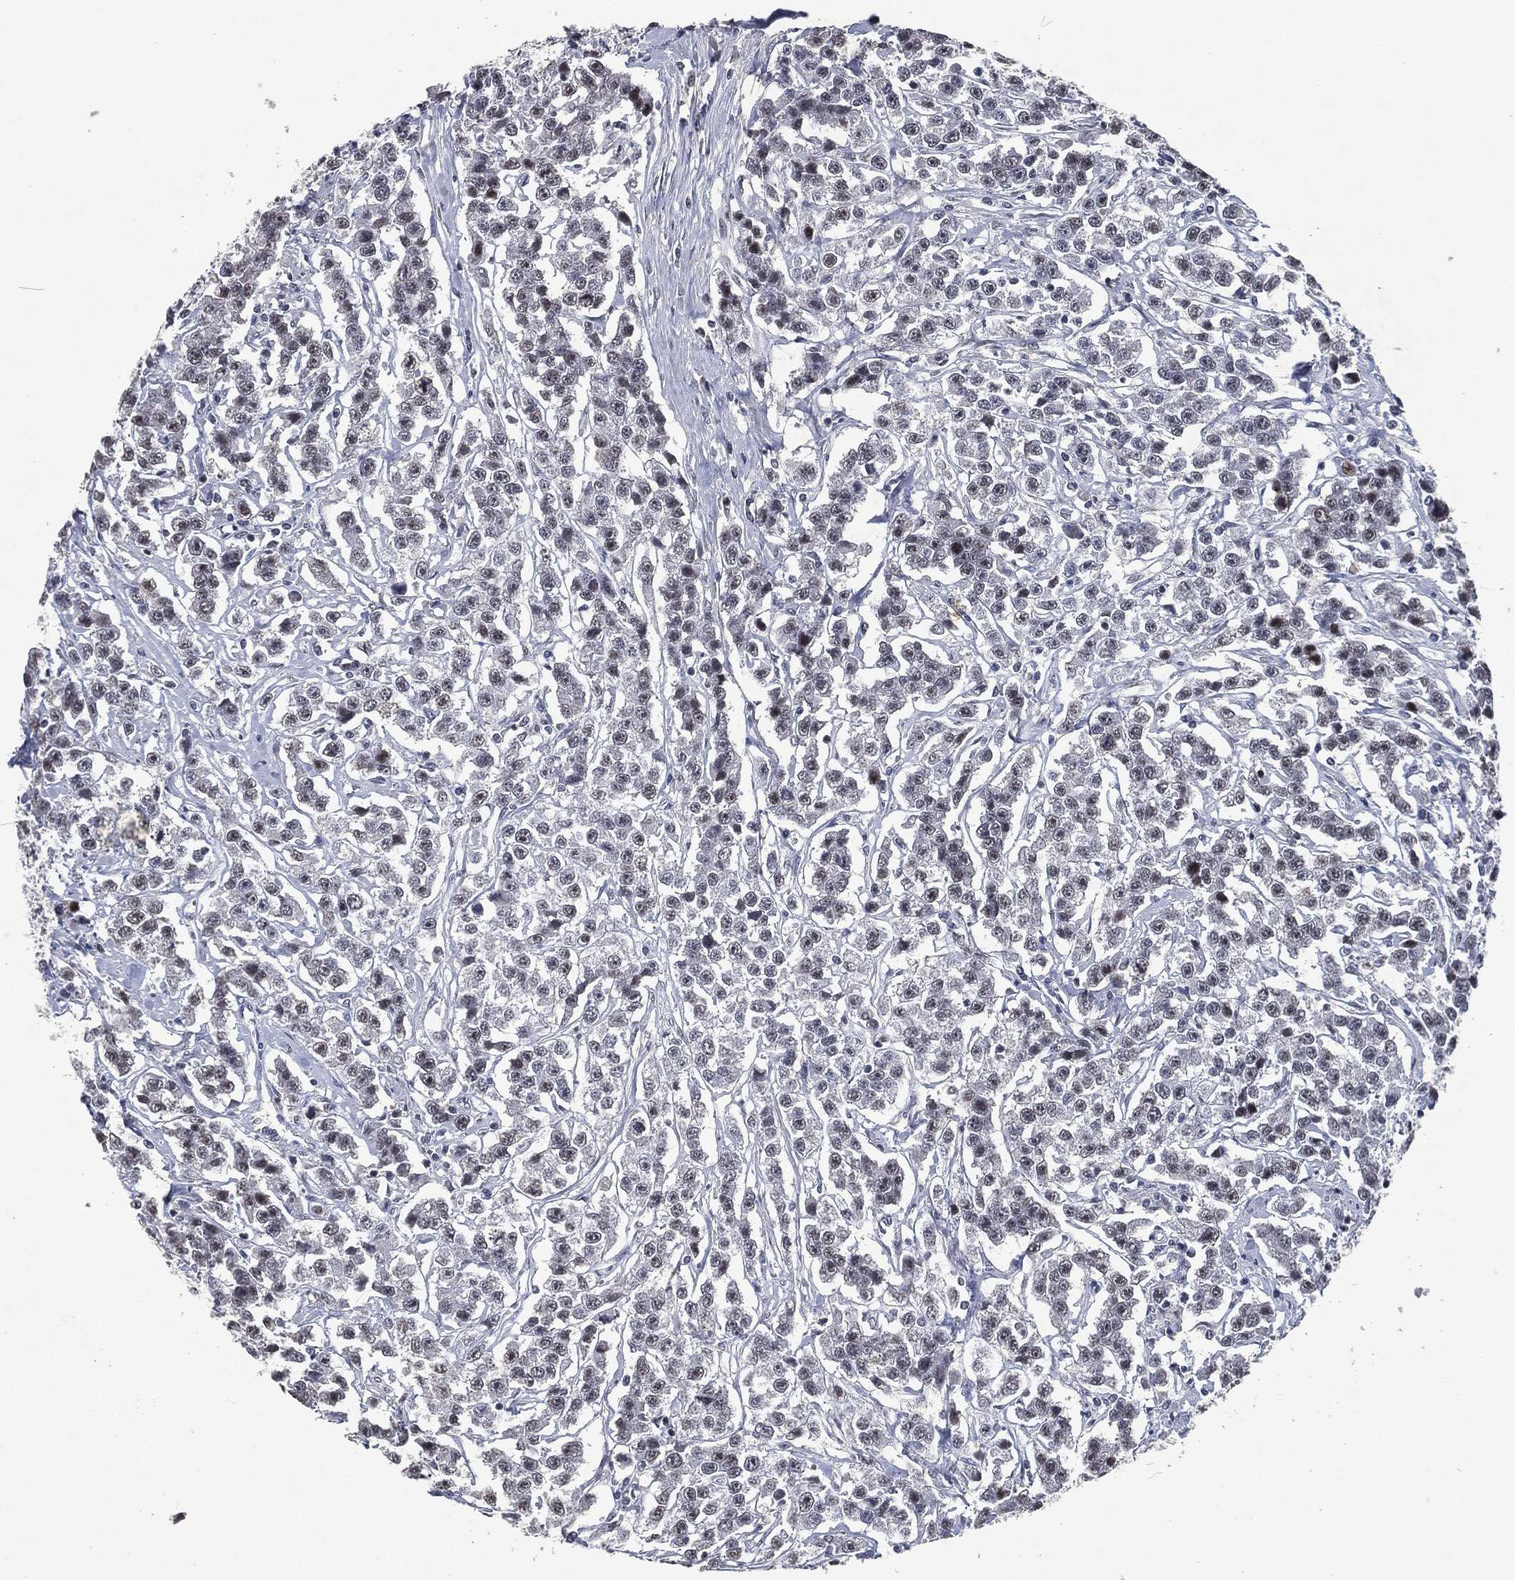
{"staining": {"intensity": "negative", "quantity": "none", "location": "none"}, "tissue": "testis cancer", "cell_type": "Tumor cells", "image_type": "cancer", "snomed": [{"axis": "morphology", "description": "Seminoma, NOS"}, {"axis": "topography", "description": "Testis"}], "caption": "The immunohistochemistry micrograph has no significant positivity in tumor cells of testis cancer (seminoma) tissue.", "gene": "EGFR", "patient": {"sex": "male", "age": 59}}